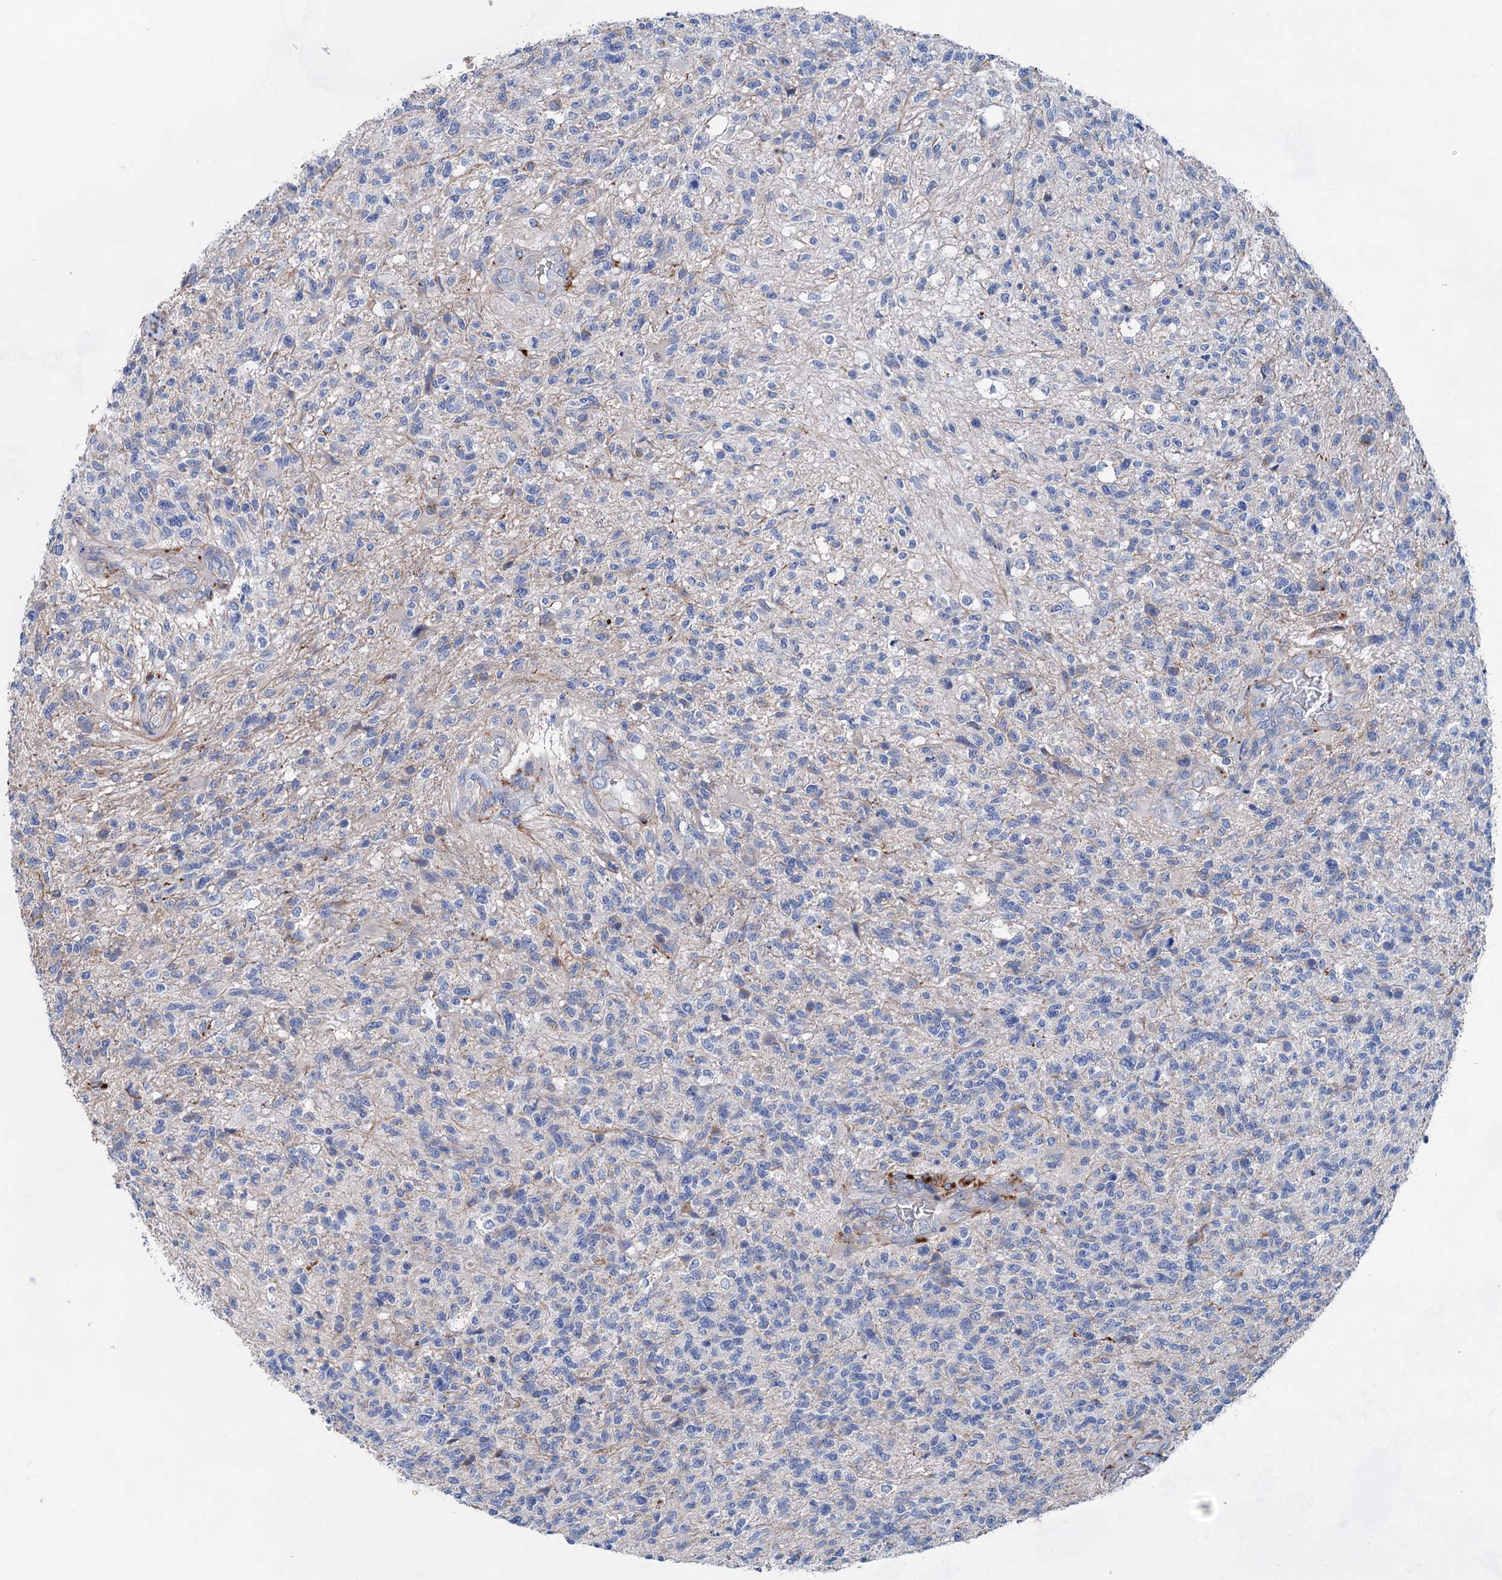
{"staining": {"intensity": "negative", "quantity": "none", "location": "none"}, "tissue": "glioma", "cell_type": "Tumor cells", "image_type": "cancer", "snomed": [{"axis": "morphology", "description": "Glioma, malignant, High grade"}, {"axis": "topography", "description": "Brain"}], "caption": "Immunohistochemical staining of malignant glioma (high-grade) exhibits no significant staining in tumor cells.", "gene": "GPR155", "patient": {"sex": "male", "age": 56}}